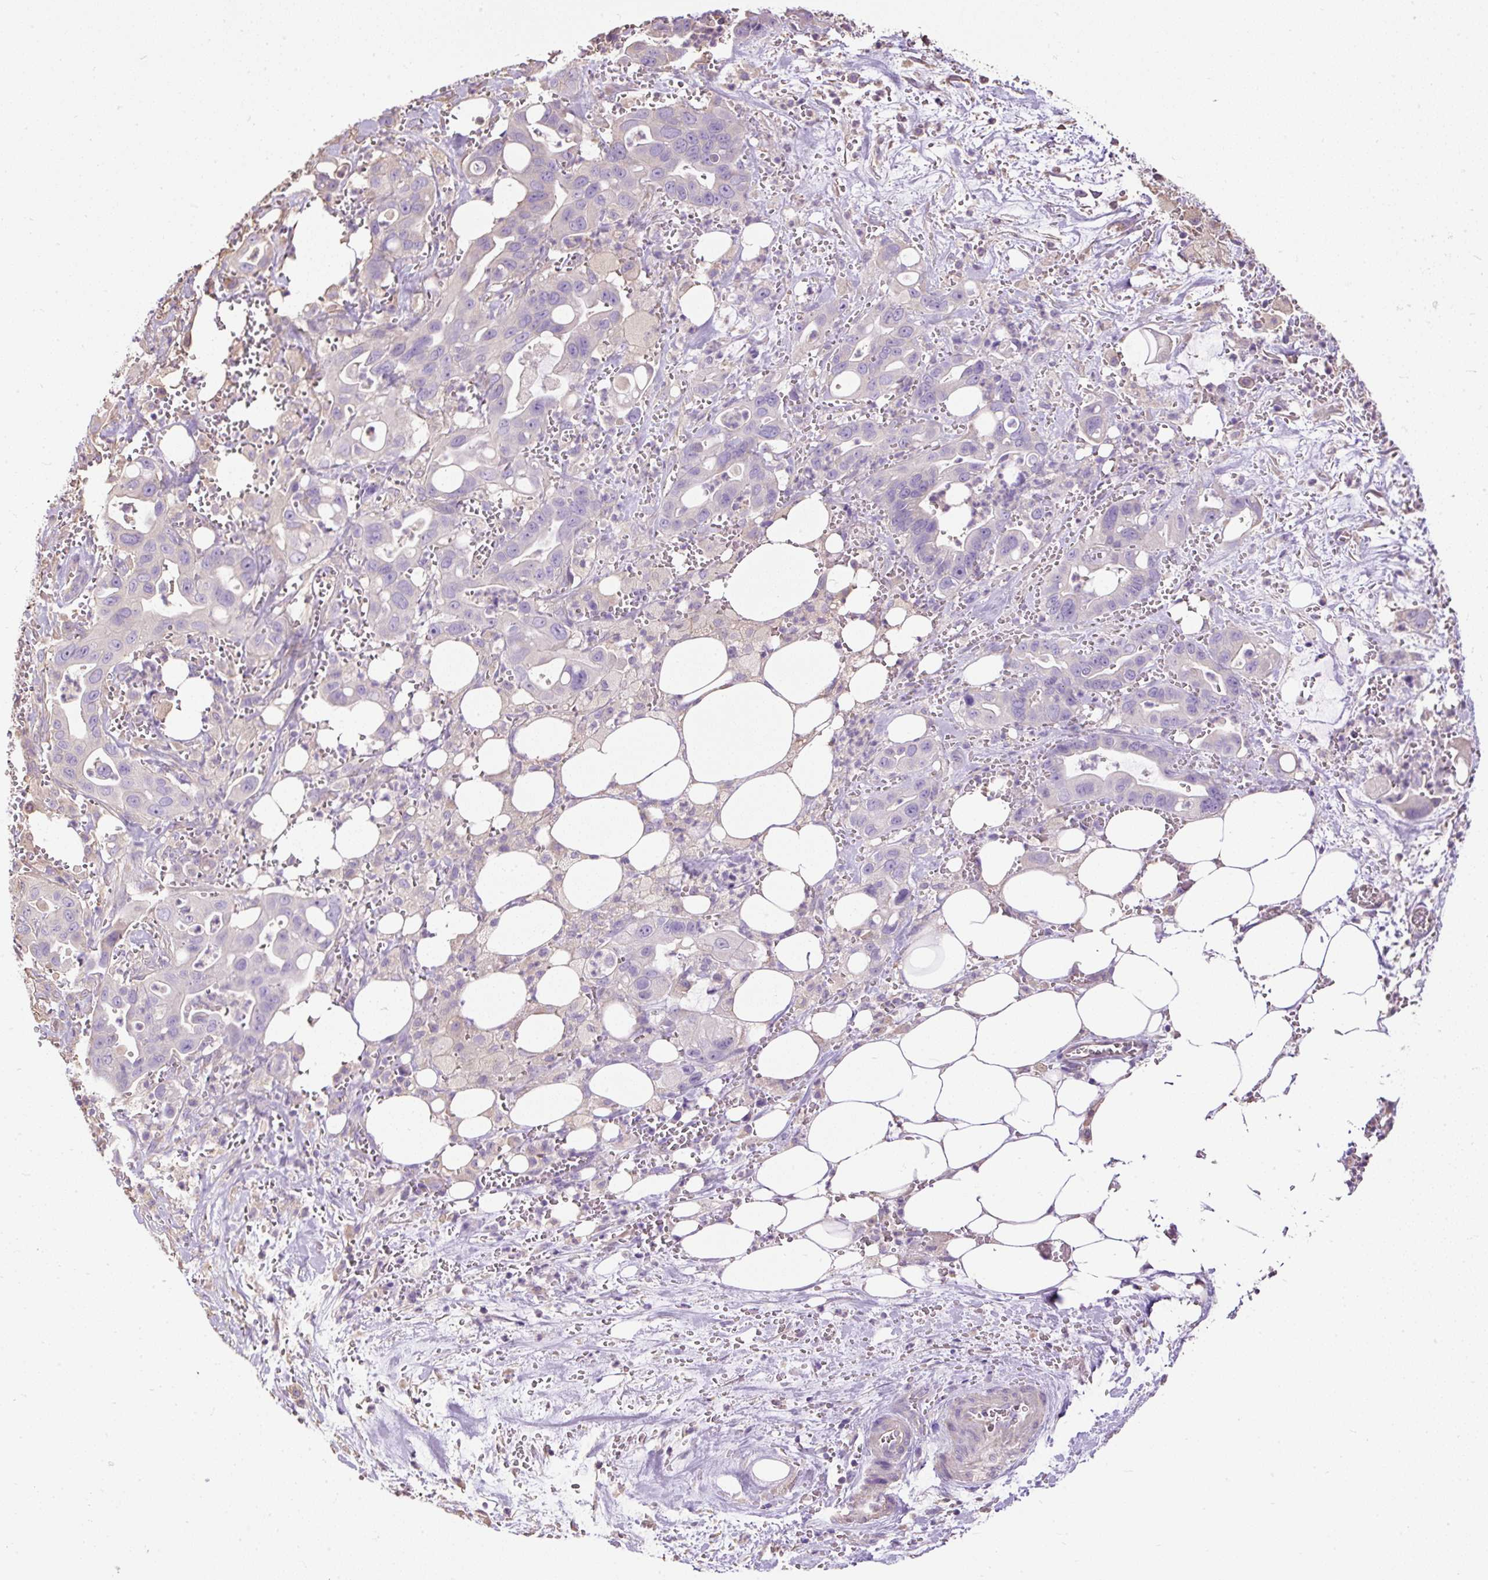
{"staining": {"intensity": "negative", "quantity": "none", "location": "none"}, "tissue": "pancreatic cancer", "cell_type": "Tumor cells", "image_type": "cancer", "snomed": [{"axis": "morphology", "description": "Adenocarcinoma, NOS"}, {"axis": "topography", "description": "Pancreas"}], "caption": "A photomicrograph of human adenocarcinoma (pancreatic) is negative for staining in tumor cells.", "gene": "PDIA2", "patient": {"sex": "male", "age": 61}}